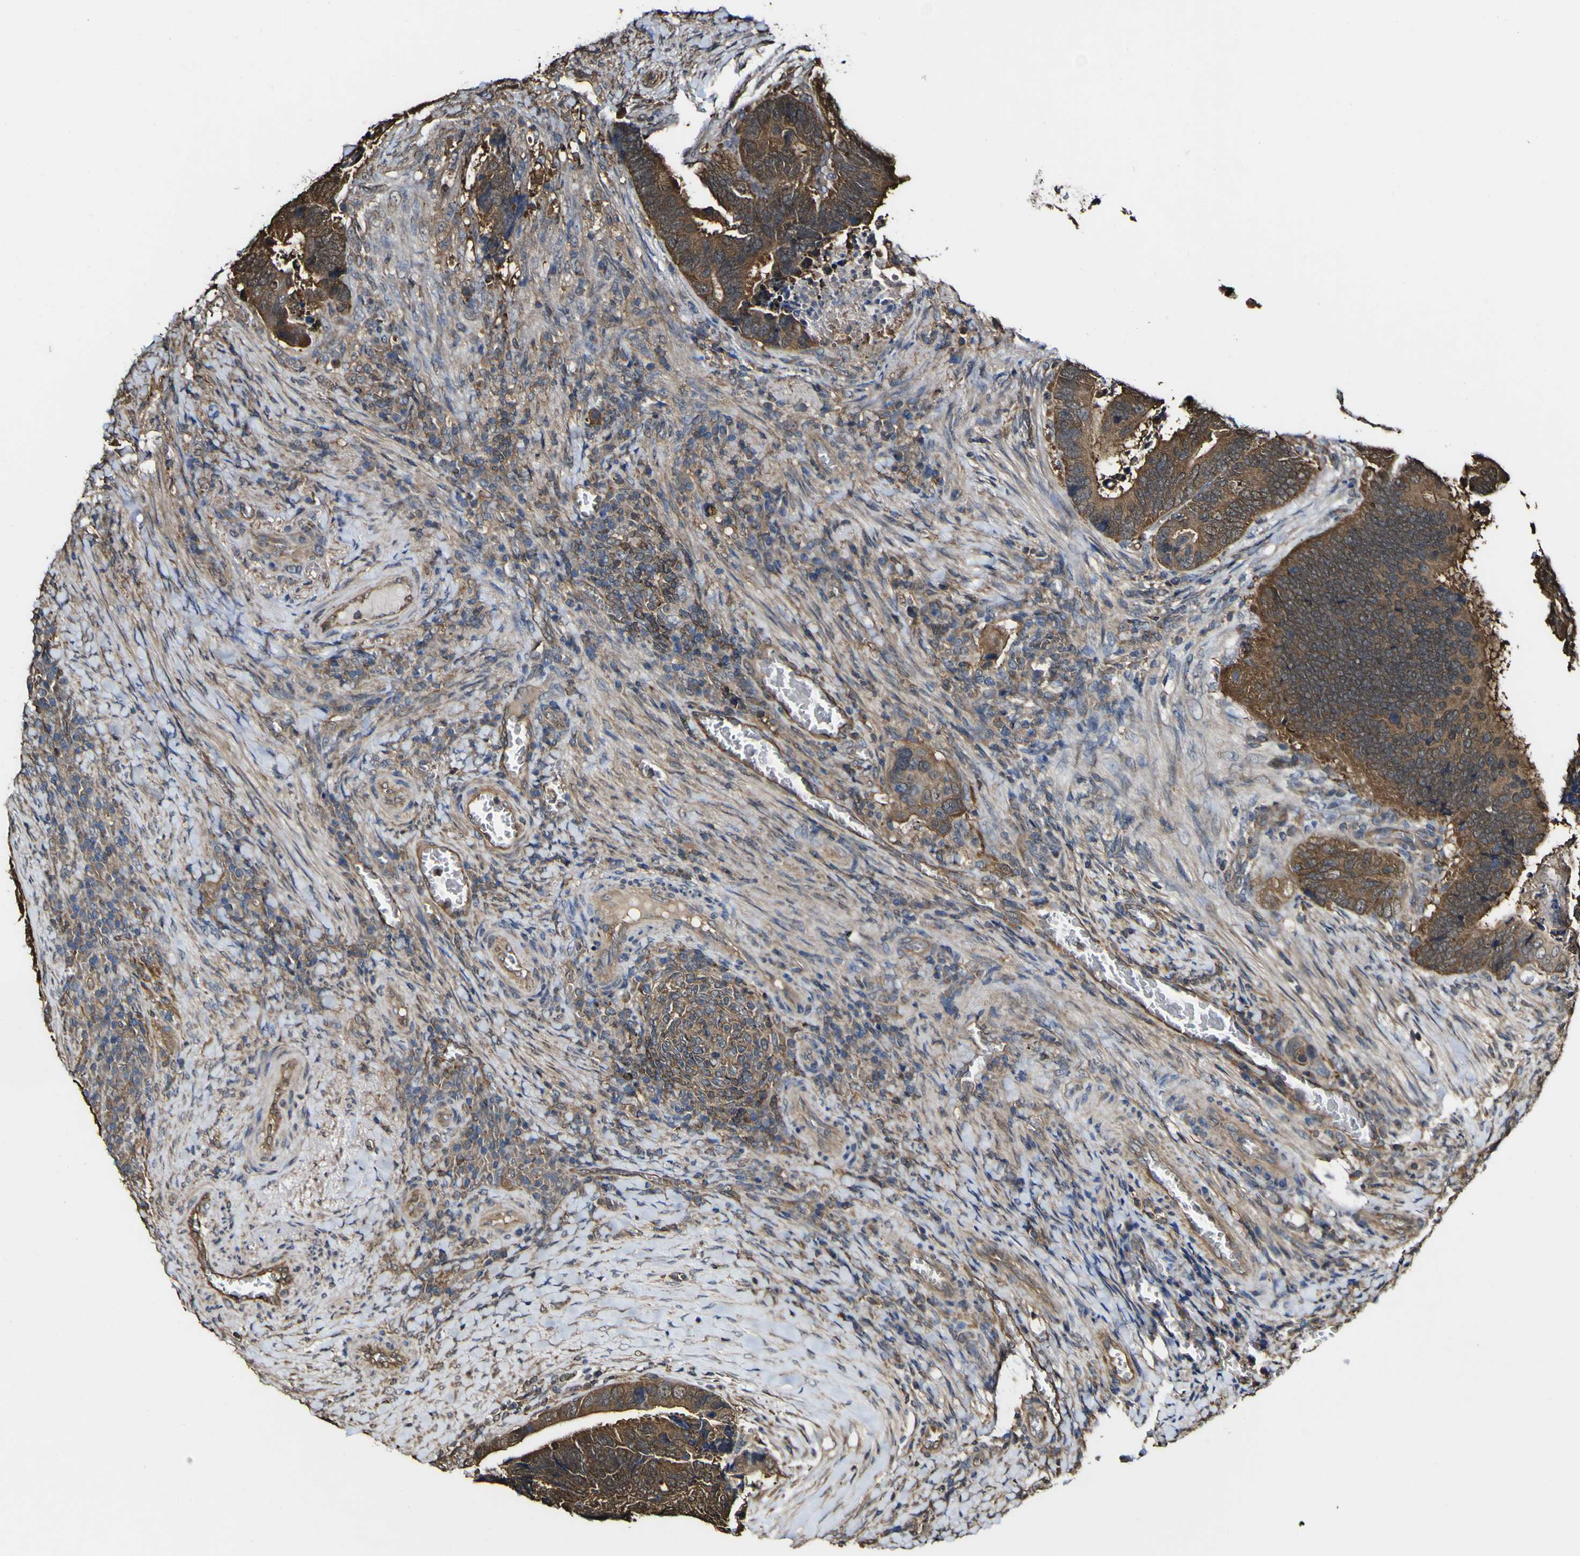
{"staining": {"intensity": "moderate", "quantity": ">75%", "location": "cytoplasmic/membranous"}, "tissue": "colorectal cancer", "cell_type": "Tumor cells", "image_type": "cancer", "snomed": [{"axis": "morphology", "description": "Adenocarcinoma, NOS"}, {"axis": "topography", "description": "Colon"}], "caption": "Colorectal cancer tissue shows moderate cytoplasmic/membranous staining in about >75% of tumor cells, visualized by immunohistochemistry. (Stains: DAB in brown, nuclei in blue, Microscopy: brightfield microscopy at high magnification).", "gene": "PTPRR", "patient": {"sex": "male", "age": 72}}